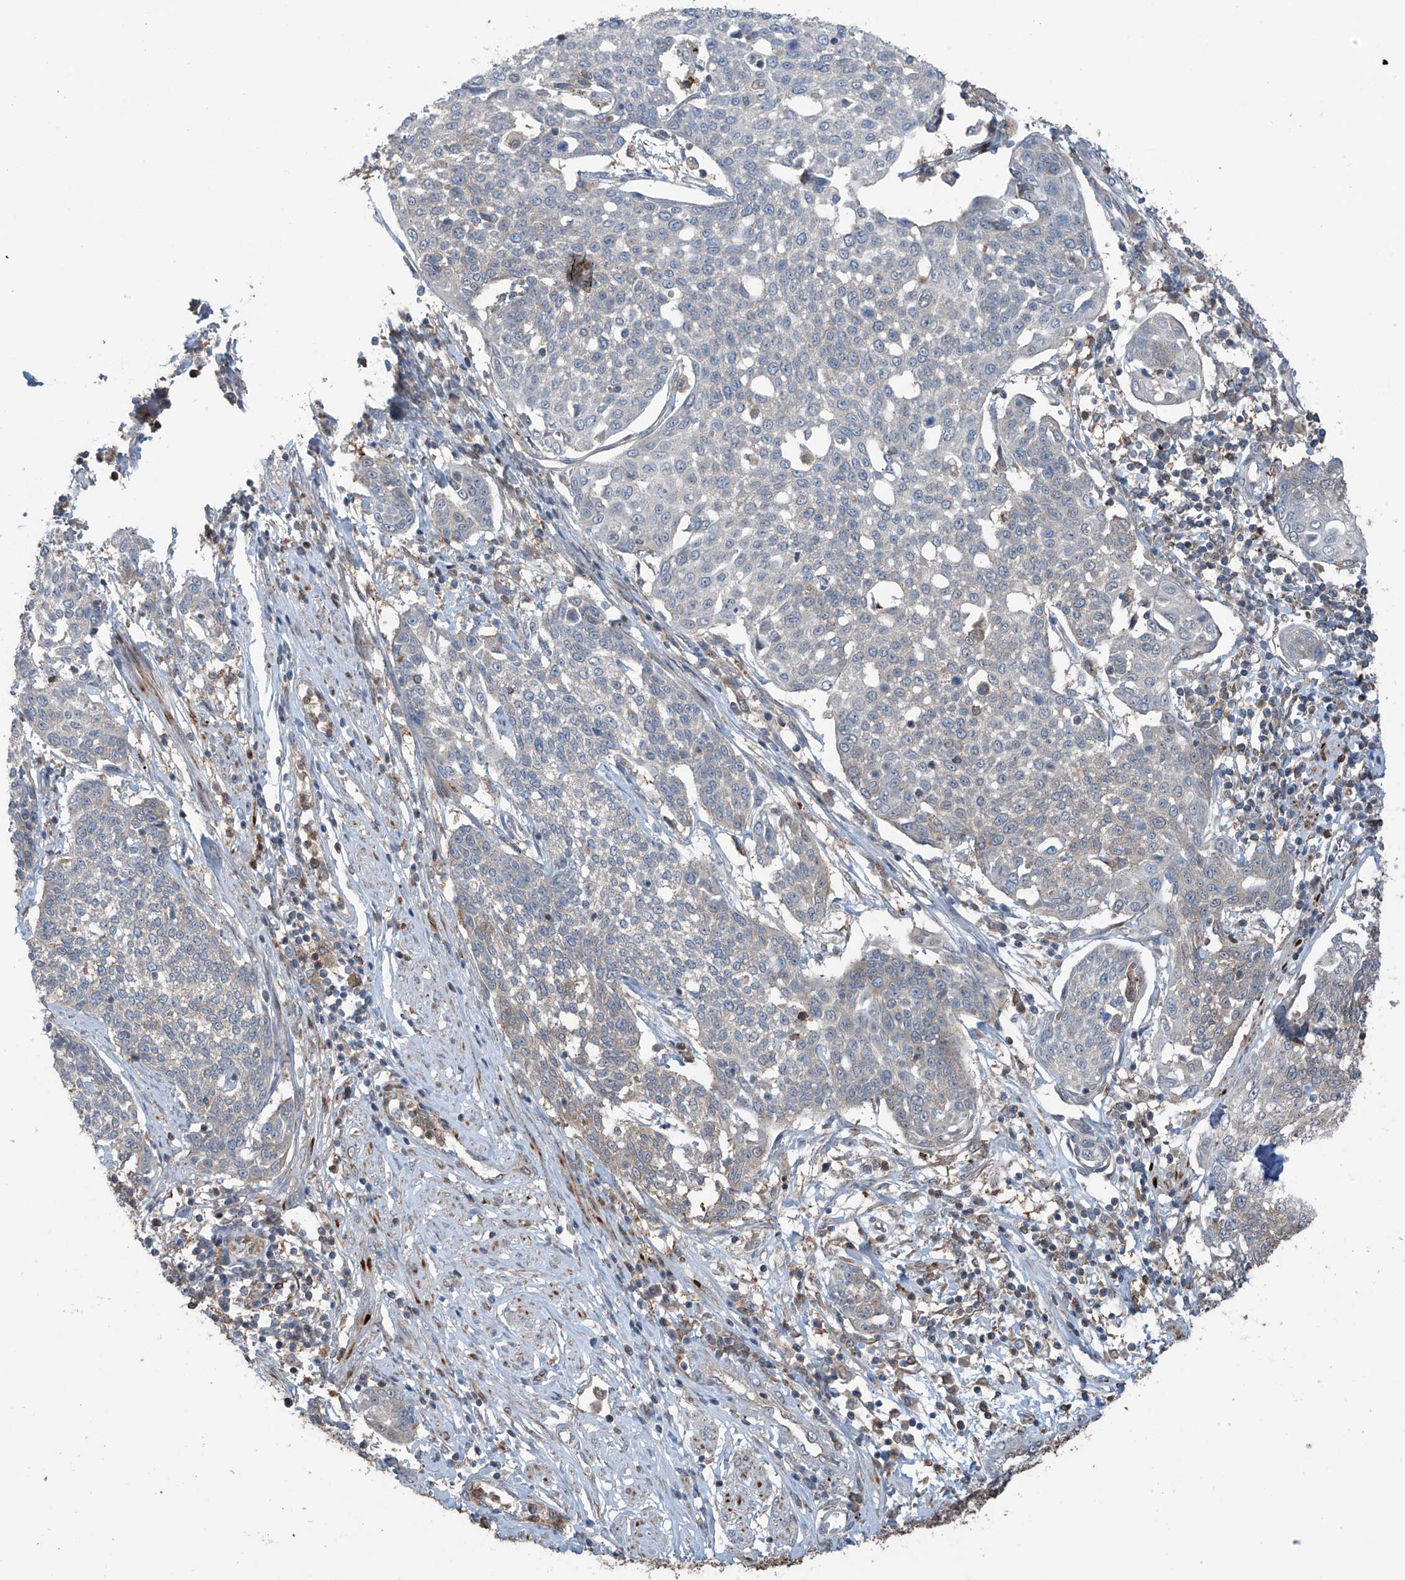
{"staining": {"intensity": "weak", "quantity": "<25%", "location": "cytoplasmic/membranous"}, "tissue": "cervical cancer", "cell_type": "Tumor cells", "image_type": "cancer", "snomed": [{"axis": "morphology", "description": "Squamous cell carcinoma, NOS"}, {"axis": "topography", "description": "Cervix"}], "caption": "Immunohistochemical staining of human cervical squamous cell carcinoma reveals no significant positivity in tumor cells.", "gene": "SAMD3", "patient": {"sex": "female", "age": 34}}